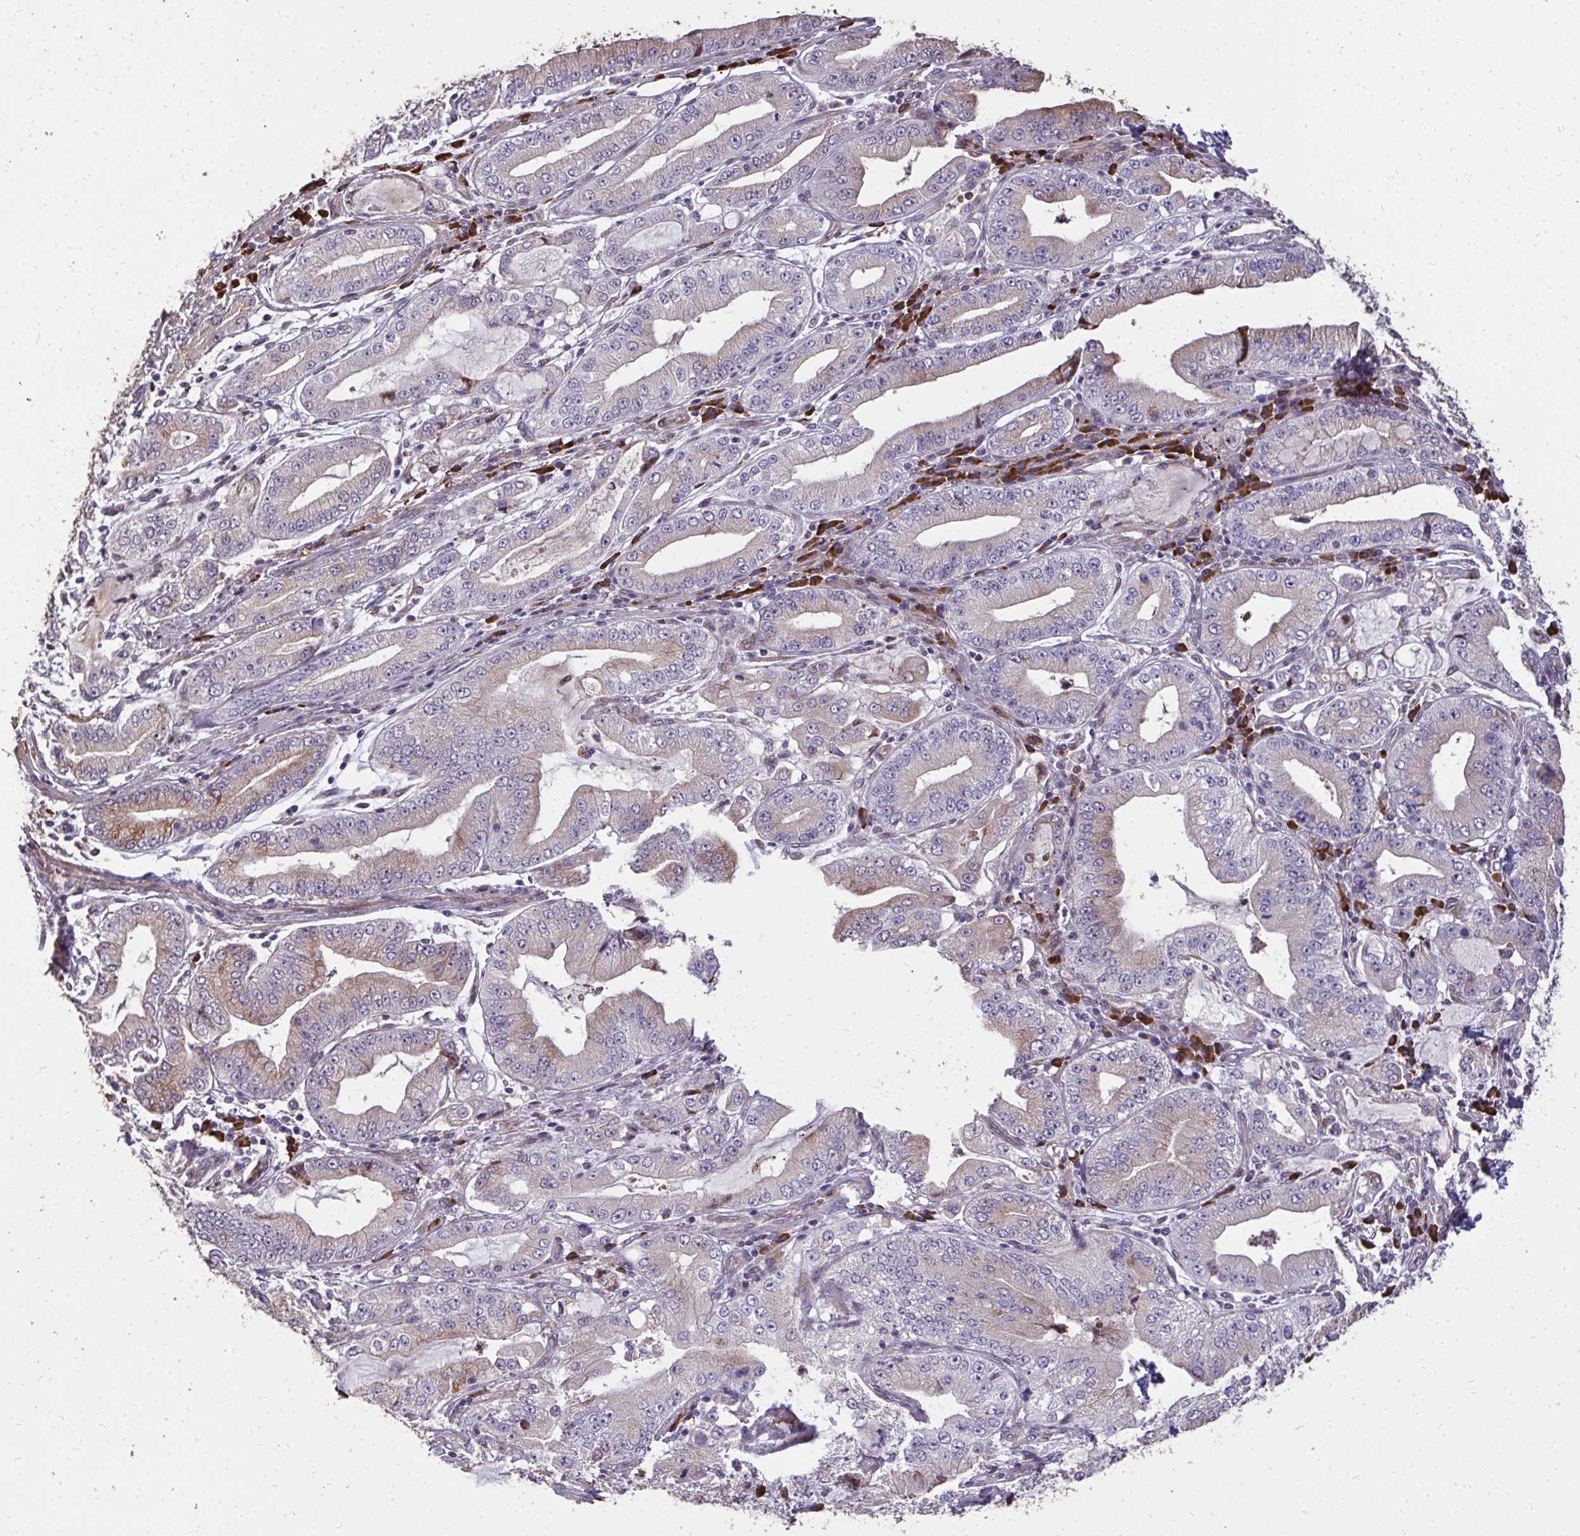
{"staining": {"intensity": "weak", "quantity": "25%-75%", "location": "cytoplasmic/membranous"}, "tissue": "stomach cancer", "cell_type": "Tumor cells", "image_type": "cancer", "snomed": [{"axis": "morphology", "description": "Adenocarcinoma, NOS"}, {"axis": "topography", "description": "Stomach, upper"}], "caption": "An IHC photomicrograph of tumor tissue is shown. Protein staining in brown highlights weak cytoplasmic/membranous positivity in stomach adenocarcinoma within tumor cells.", "gene": "FIBCD1", "patient": {"sex": "female", "age": 74}}